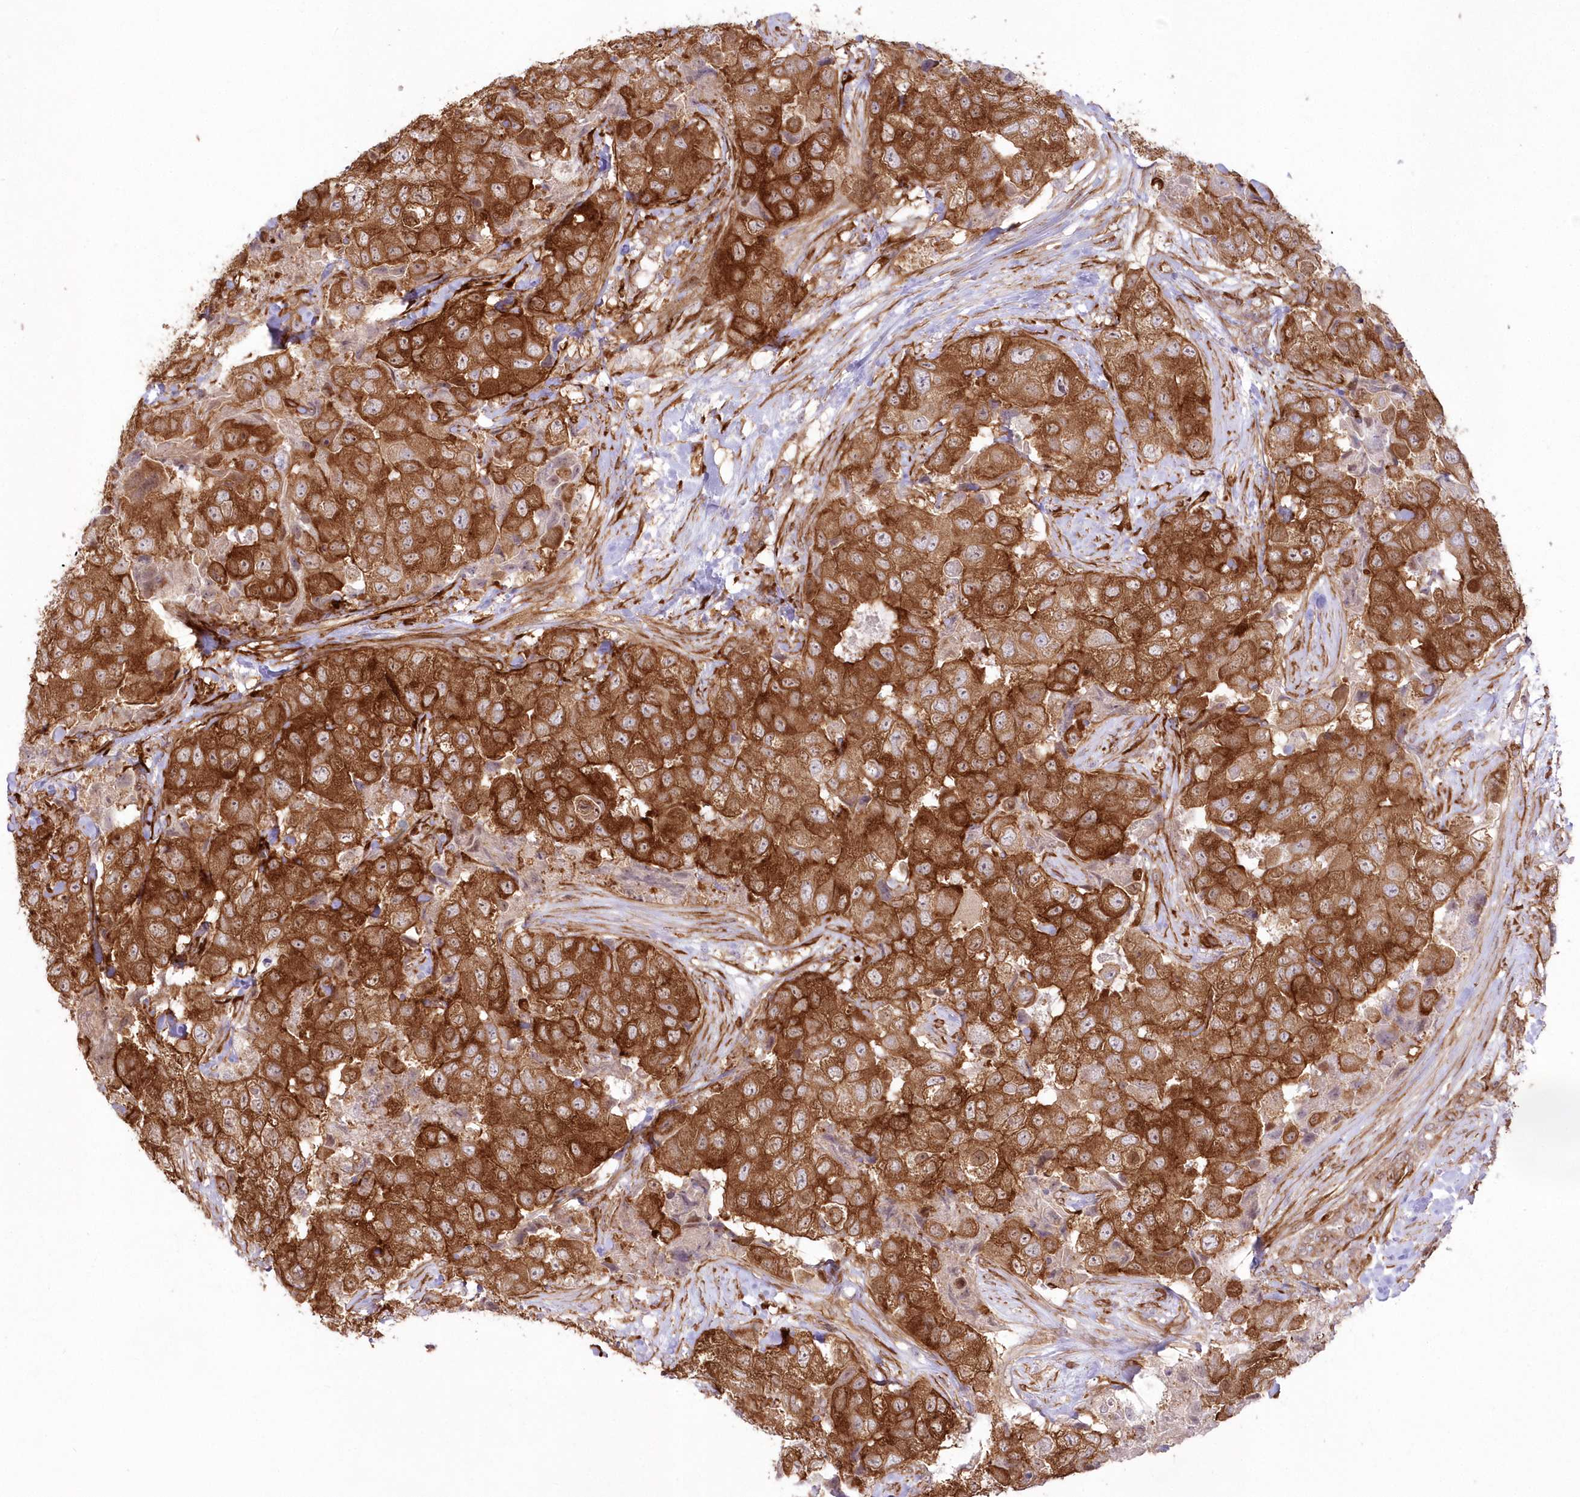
{"staining": {"intensity": "strong", "quantity": ">75%", "location": "cytoplasmic/membranous"}, "tissue": "breast cancer", "cell_type": "Tumor cells", "image_type": "cancer", "snomed": [{"axis": "morphology", "description": "Duct carcinoma"}, {"axis": "topography", "description": "Breast"}], "caption": "Protein expression analysis of human breast intraductal carcinoma reveals strong cytoplasmic/membranous staining in about >75% of tumor cells. The staining is performed using DAB brown chromogen to label protein expression. The nuclei are counter-stained blue using hematoxylin.", "gene": "SH3PXD2B", "patient": {"sex": "female", "age": 62}}